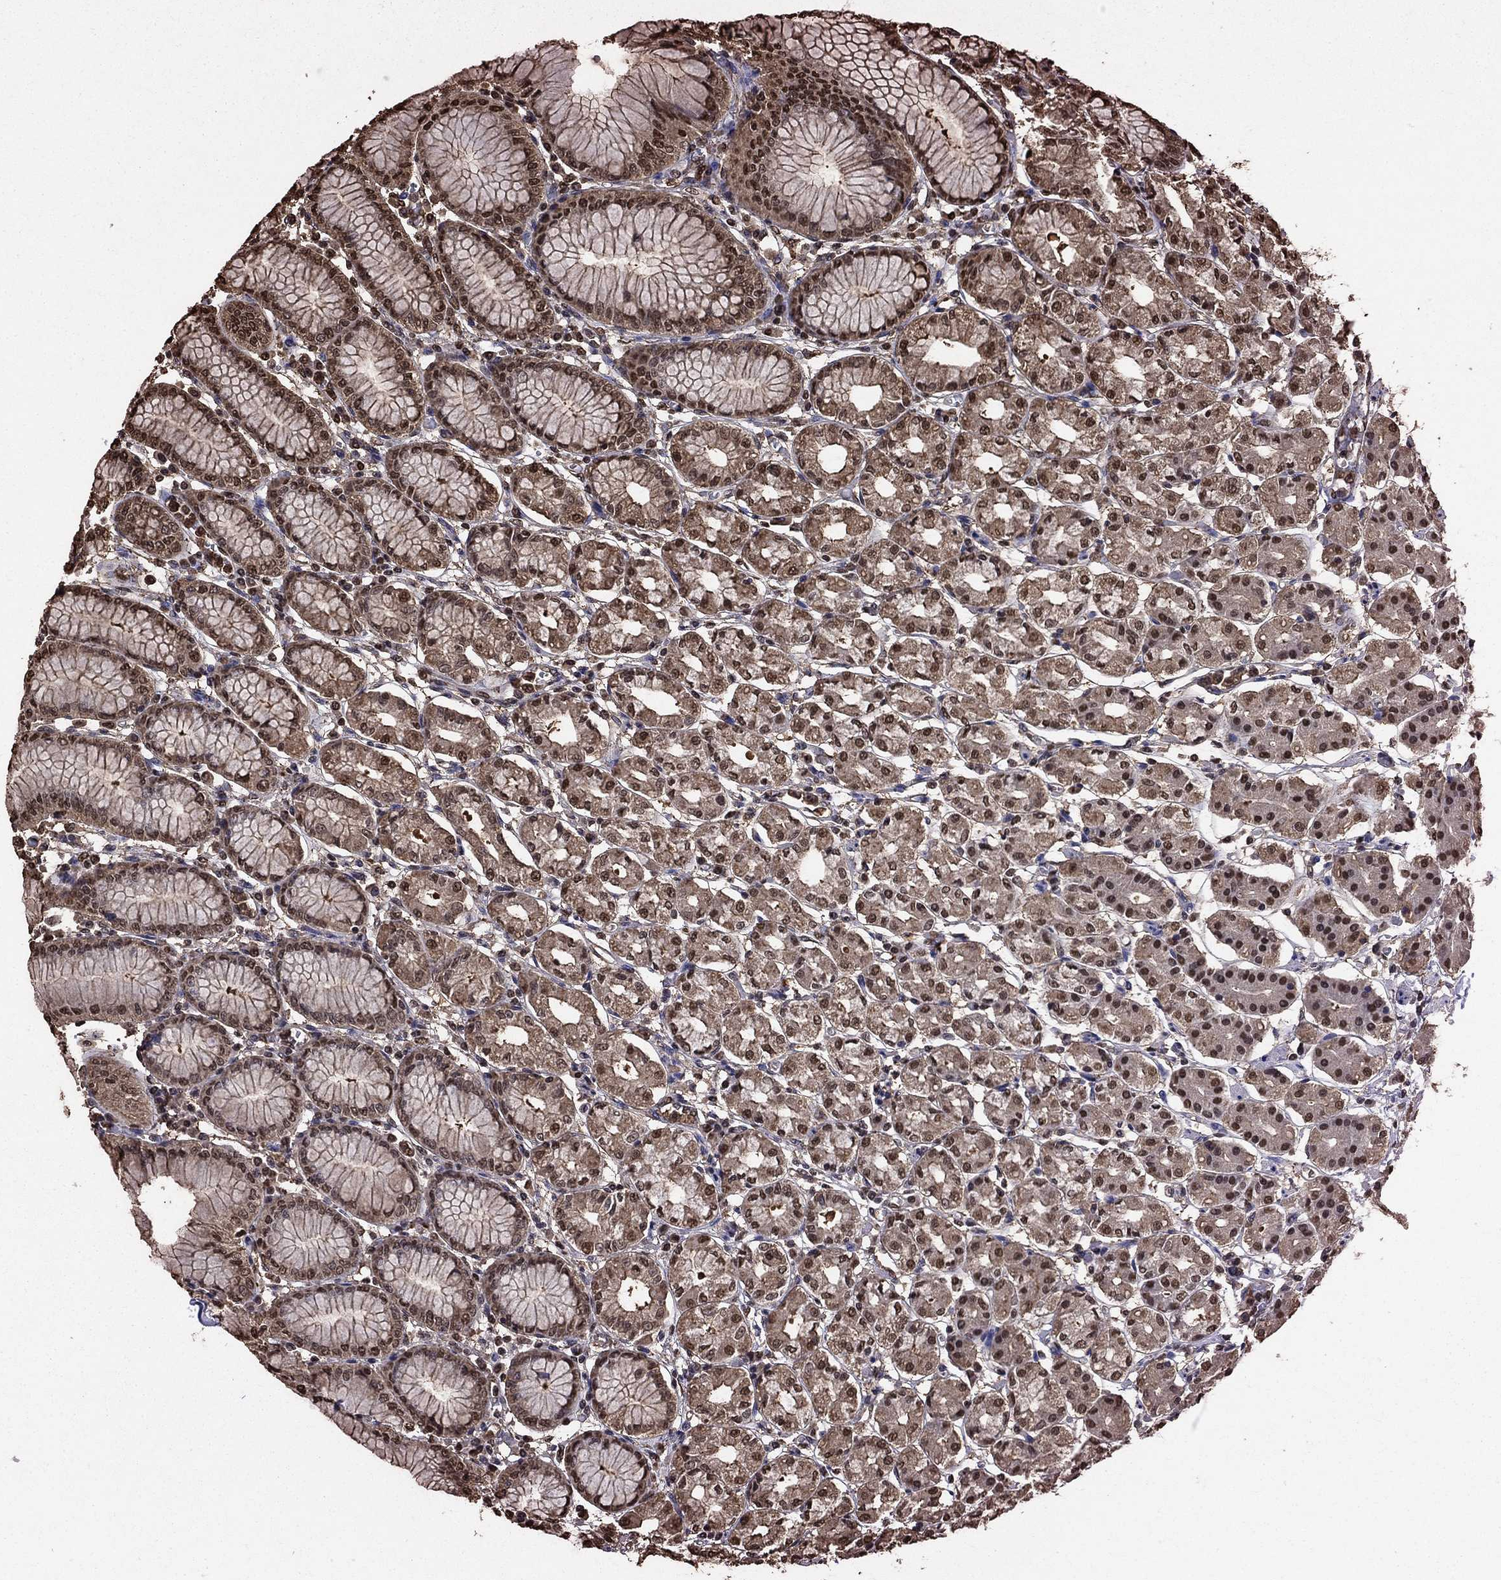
{"staining": {"intensity": "moderate", "quantity": "25%-75%", "location": "cytoplasmic/membranous,nuclear"}, "tissue": "stomach", "cell_type": "Glandular cells", "image_type": "normal", "snomed": [{"axis": "morphology", "description": "Normal tissue, NOS"}, {"axis": "topography", "description": "Skeletal muscle"}, {"axis": "topography", "description": "Stomach"}], "caption": "Immunohistochemistry (IHC) photomicrograph of unremarkable human stomach stained for a protein (brown), which demonstrates medium levels of moderate cytoplasmic/membranous,nuclear expression in approximately 25%-75% of glandular cells.", "gene": "GAPDH", "patient": {"sex": "female", "age": 57}}